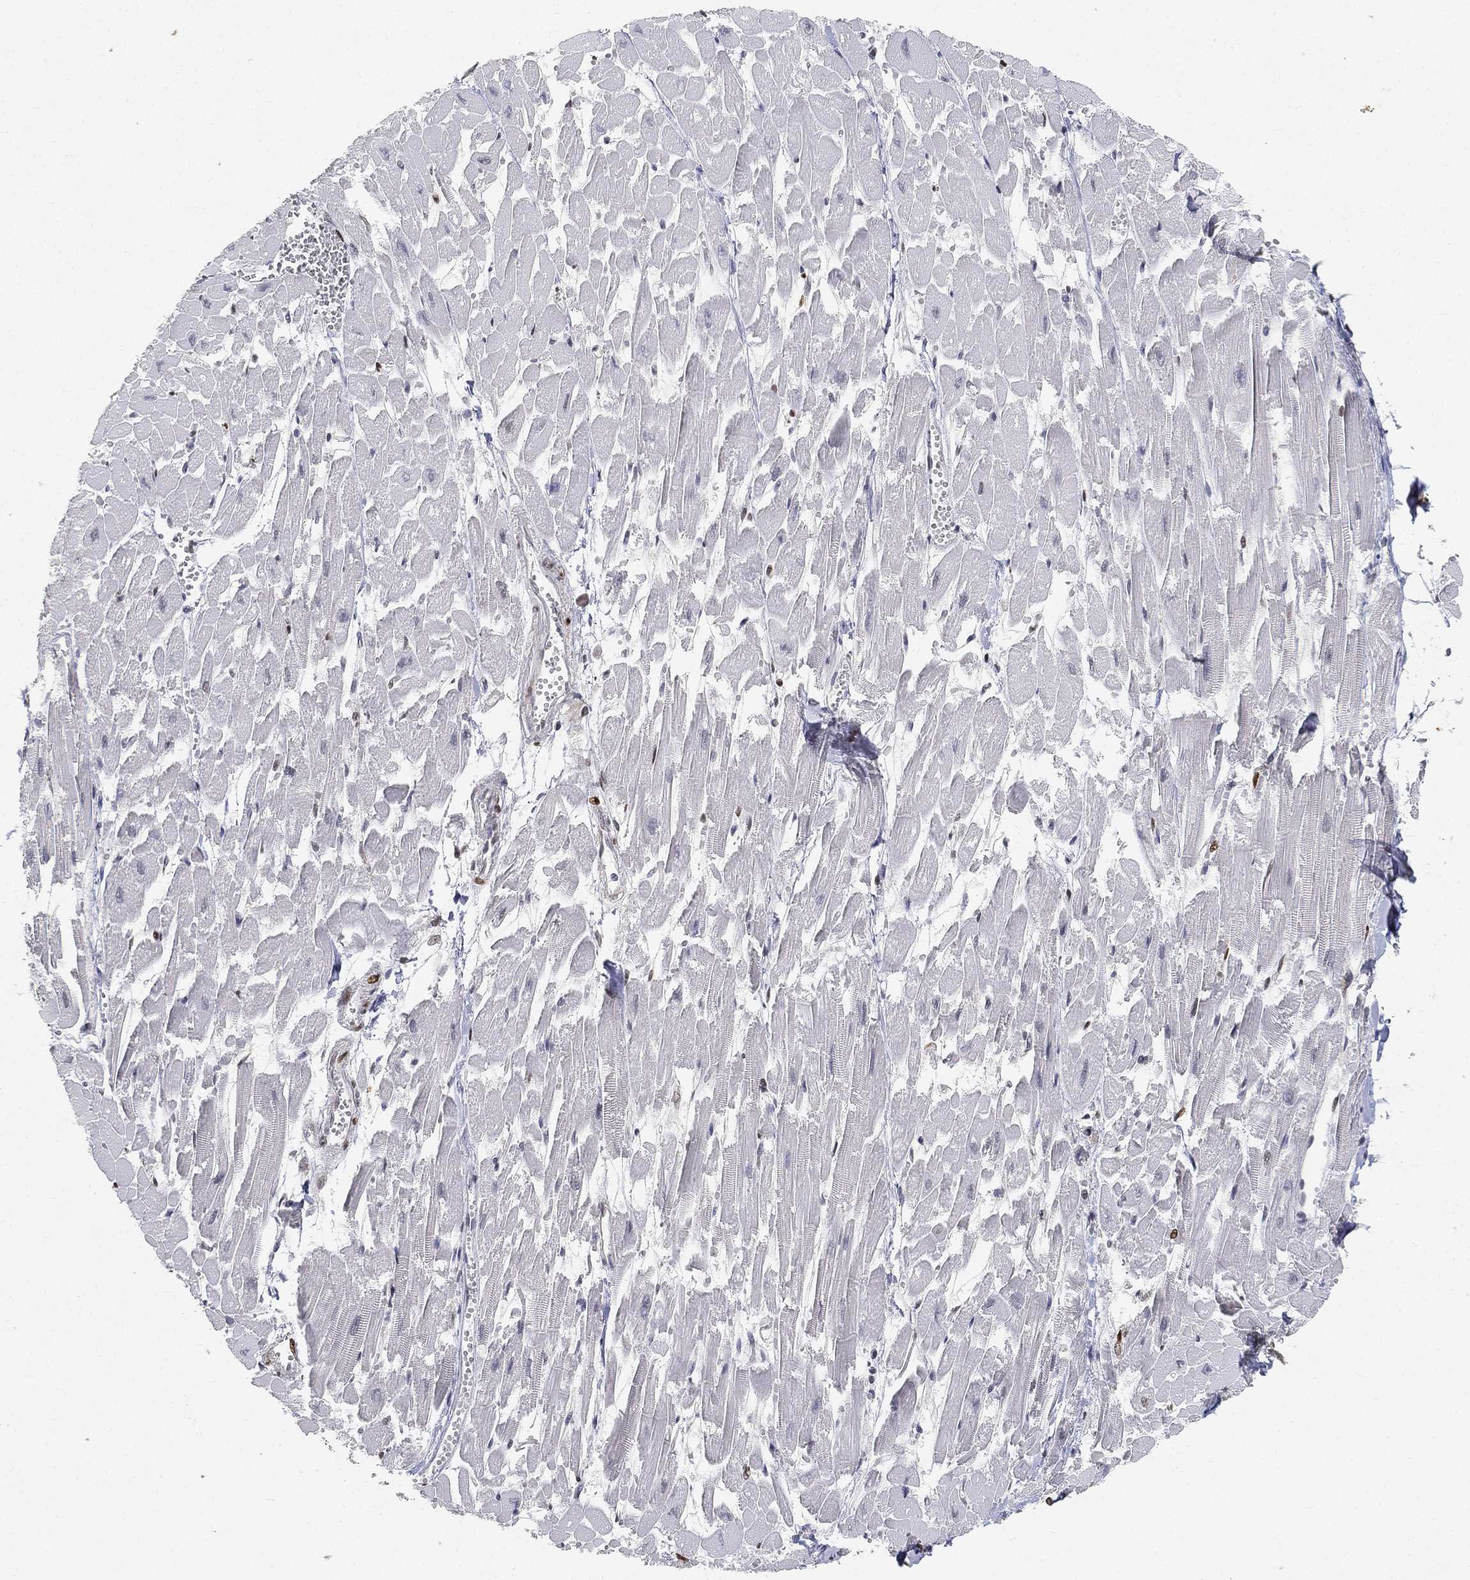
{"staining": {"intensity": "moderate", "quantity": "<25%", "location": "nuclear"}, "tissue": "heart muscle", "cell_type": "Cardiomyocytes", "image_type": "normal", "snomed": [{"axis": "morphology", "description": "Normal tissue, NOS"}, {"axis": "topography", "description": "Heart"}], "caption": "Benign heart muscle displays moderate nuclear positivity in about <25% of cardiomyocytes.", "gene": "CRTC3", "patient": {"sex": "female", "age": 52}}